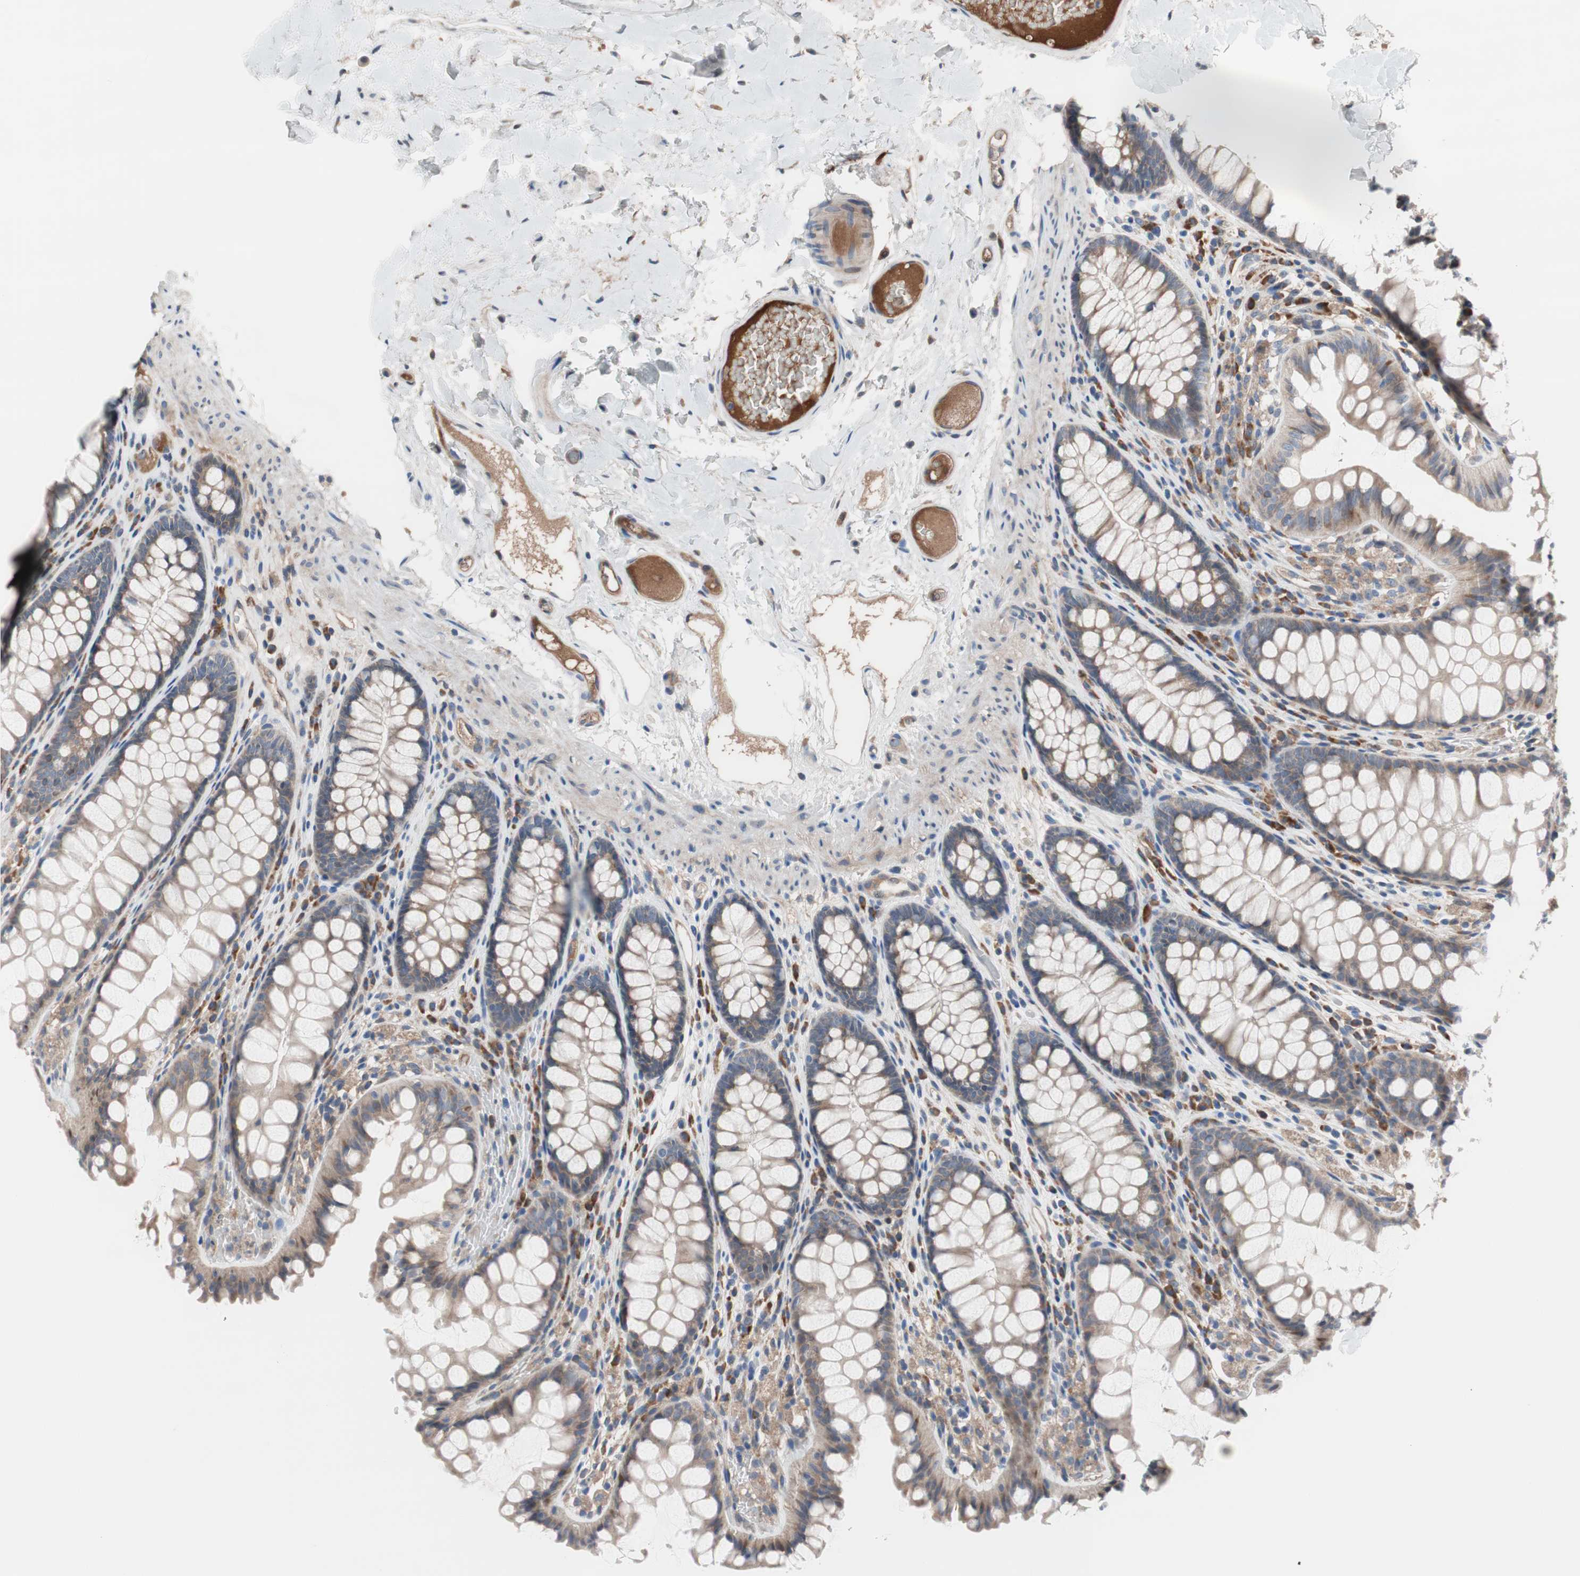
{"staining": {"intensity": "weak", "quantity": ">75%", "location": "cytoplasmic/membranous"}, "tissue": "colon", "cell_type": "Endothelial cells", "image_type": "normal", "snomed": [{"axis": "morphology", "description": "Normal tissue, NOS"}, {"axis": "topography", "description": "Colon"}], "caption": "Brown immunohistochemical staining in unremarkable human colon demonstrates weak cytoplasmic/membranous positivity in about >75% of endothelial cells.", "gene": "KANSL1", "patient": {"sex": "female", "age": 55}}